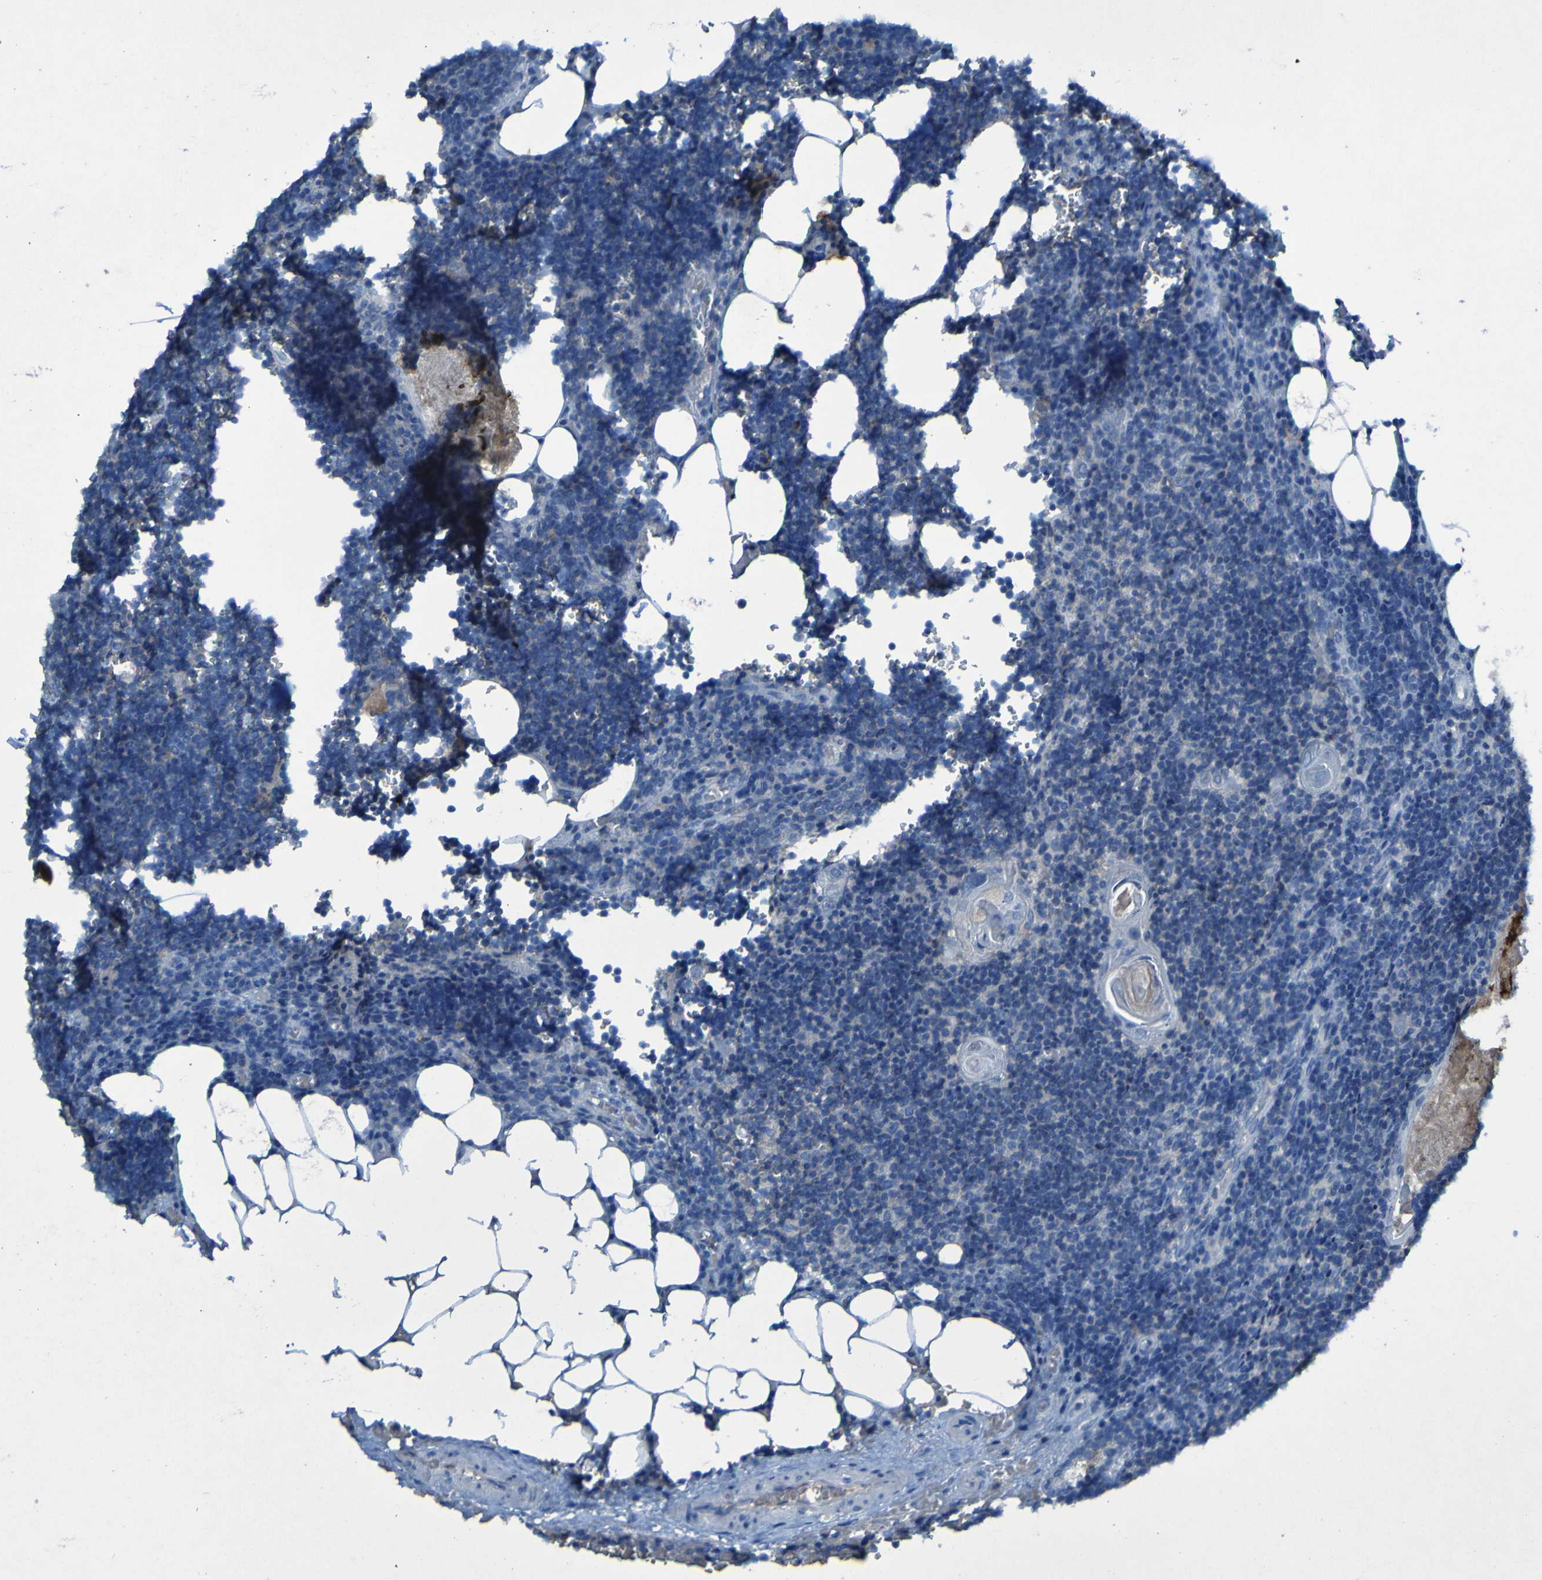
{"staining": {"intensity": "negative", "quantity": "none", "location": "none"}, "tissue": "lymph node", "cell_type": "Germinal center cells", "image_type": "normal", "snomed": [{"axis": "morphology", "description": "Normal tissue, NOS"}, {"axis": "topography", "description": "Lymph node"}], "caption": "A photomicrograph of lymph node stained for a protein demonstrates no brown staining in germinal center cells.", "gene": "SGK2", "patient": {"sex": "male", "age": 33}}